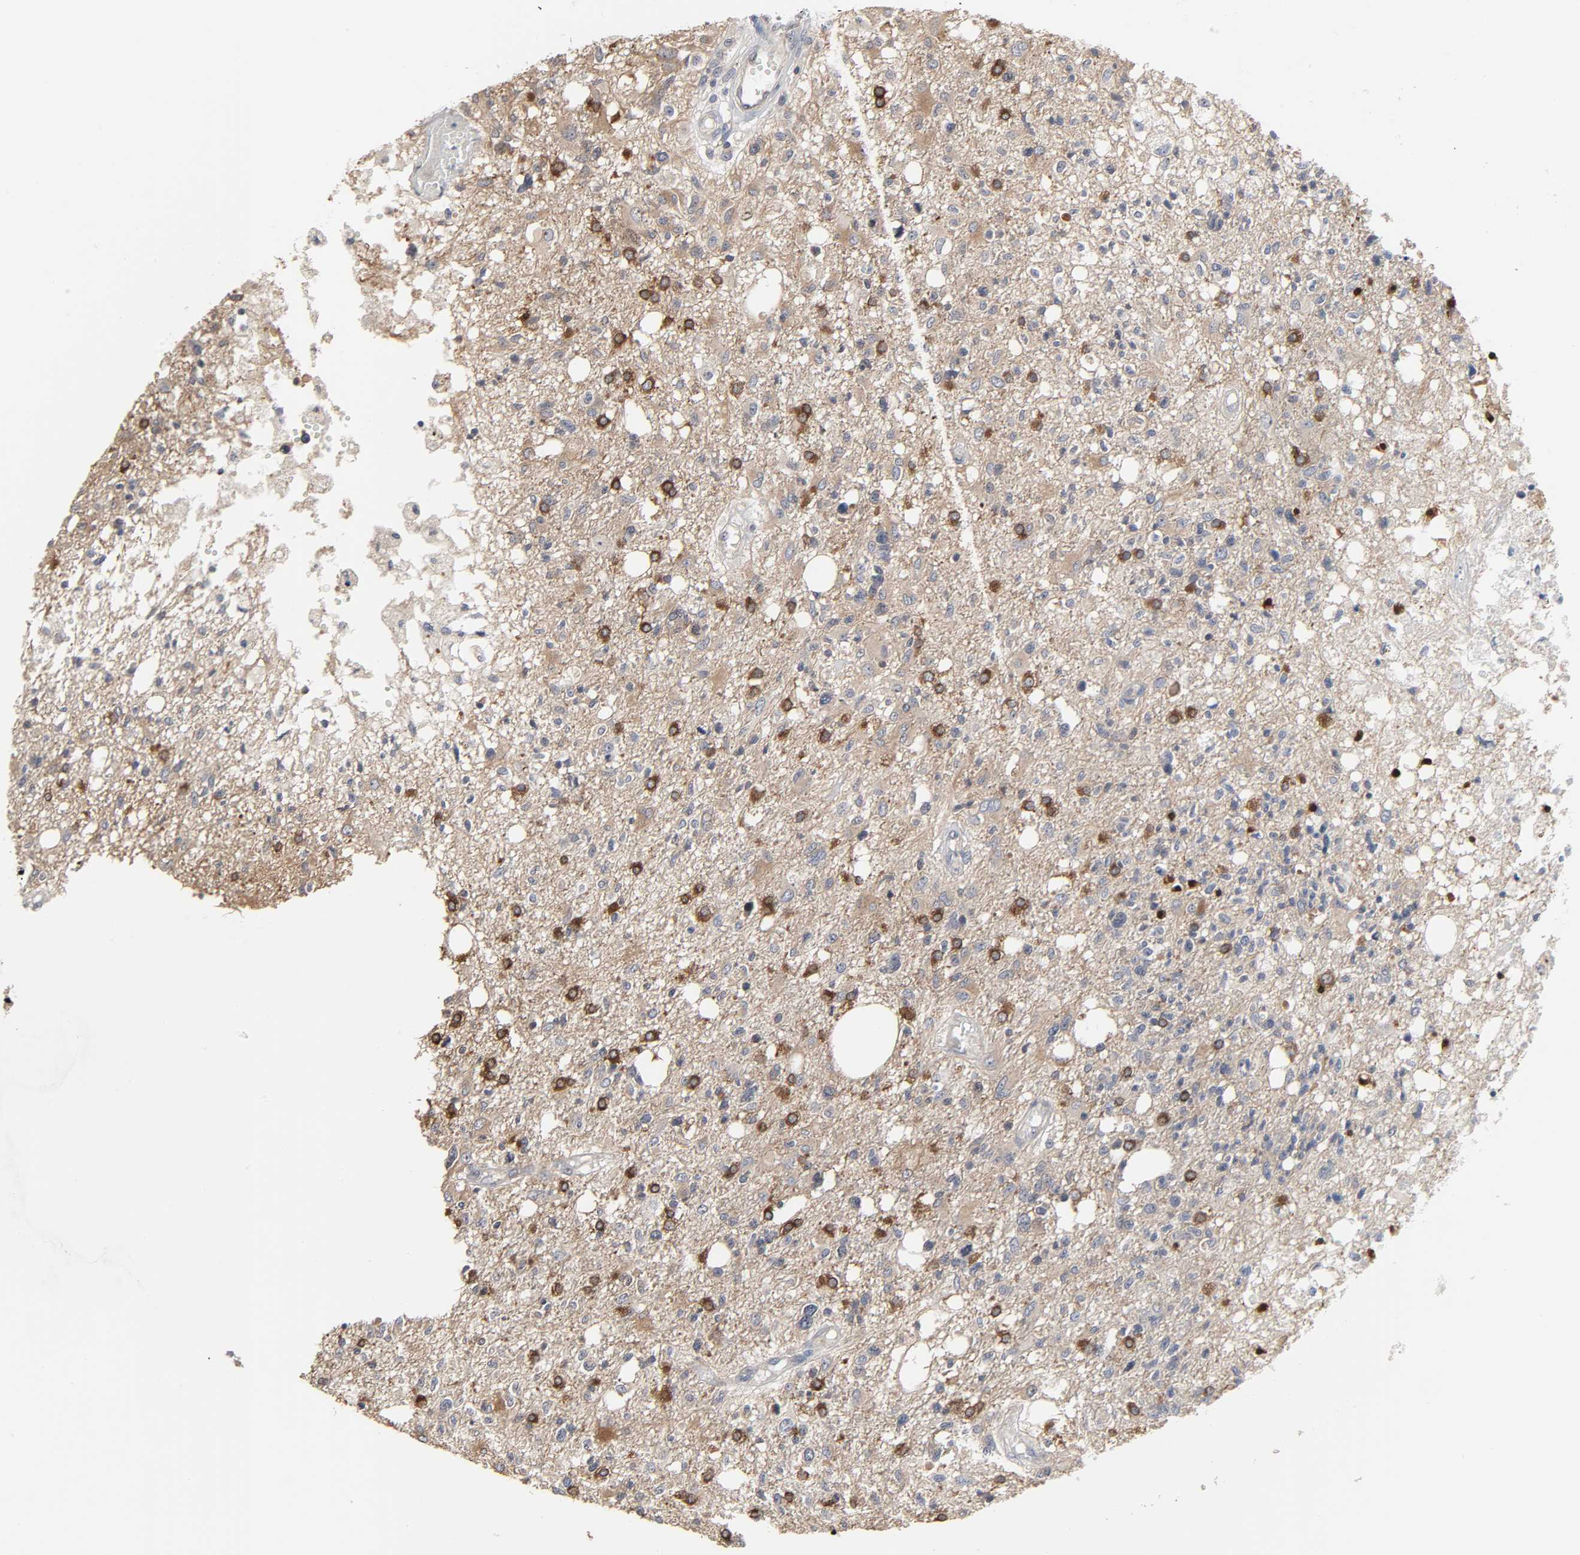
{"staining": {"intensity": "moderate", "quantity": "25%-75%", "location": "cytoplasmic/membranous"}, "tissue": "glioma", "cell_type": "Tumor cells", "image_type": "cancer", "snomed": [{"axis": "morphology", "description": "Glioma, malignant, High grade"}, {"axis": "topography", "description": "Cerebral cortex"}], "caption": "This image reveals IHC staining of human malignant glioma (high-grade), with medium moderate cytoplasmic/membranous positivity in about 25%-75% of tumor cells.", "gene": "DDX10", "patient": {"sex": "male", "age": 76}}